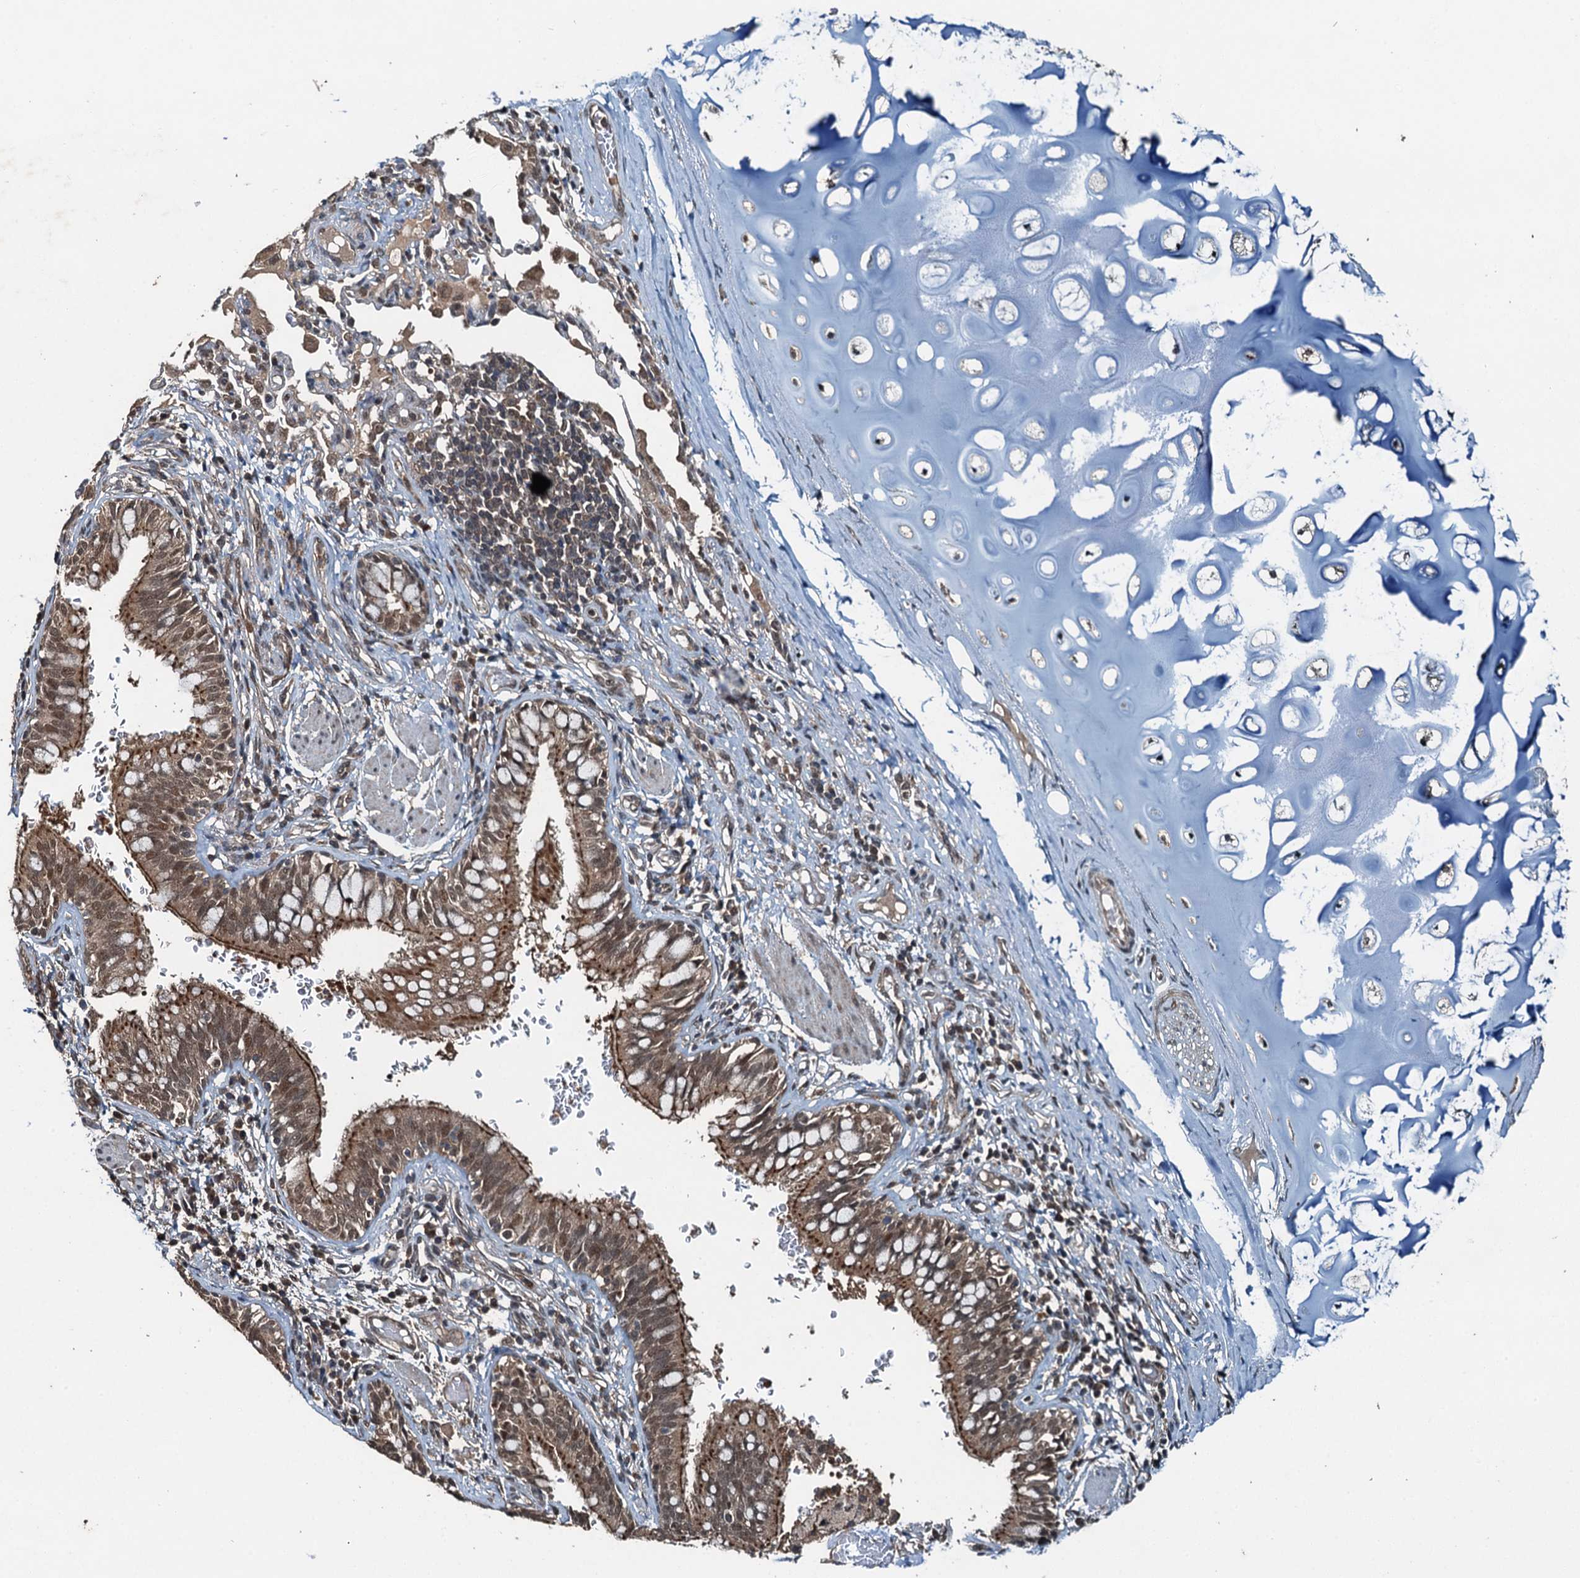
{"staining": {"intensity": "moderate", "quantity": ">75%", "location": "cytoplasmic/membranous,nuclear"}, "tissue": "bronchus", "cell_type": "Respiratory epithelial cells", "image_type": "normal", "snomed": [{"axis": "morphology", "description": "Normal tissue, NOS"}, {"axis": "topography", "description": "Cartilage tissue"}, {"axis": "topography", "description": "Bronchus"}], "caption": "Brown immunohistochemical staining in benign human bronchus displays moderate cytoplasmic/membranous,nuclear staining in approximately >75% of respiratory epithelial cells.", "gene": "UBXN6", "patient": {"sex": "female", "age": 36}}